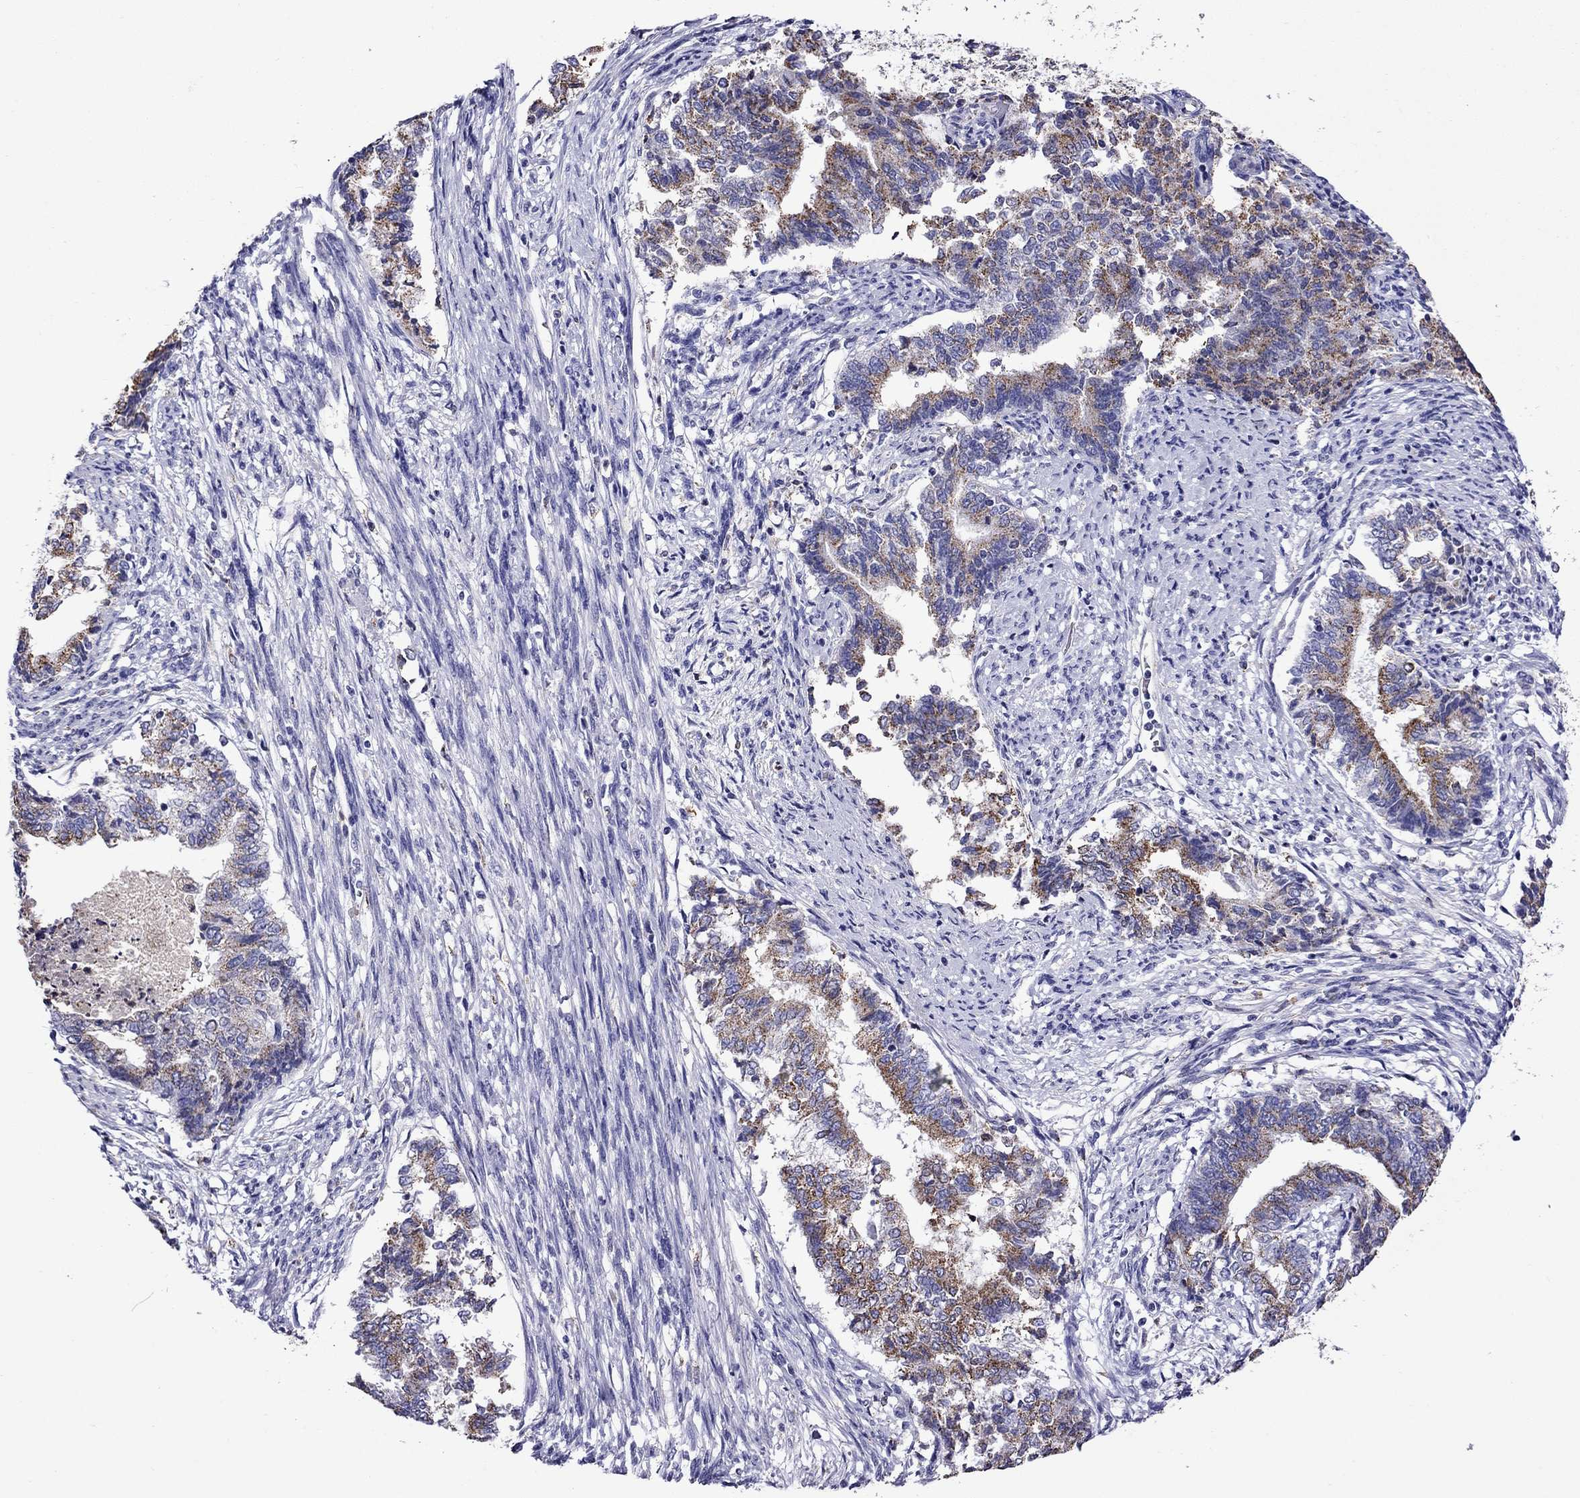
{"staining": {"intensity": "moderate", "quantity": "<25%", "location": "cytoplasmic/membranous"}, "tissue": "endometrial cancer", "cell_type": "Tumor cells", "image_type": "cancer", "snomed": [{"axis": "morphology", "description": "Adenocarcinoma, NOS"}, {"axis": "topography", "description": "Endometrium"}], "caption": "Moderate cytoplasmic/membranous protein positivity is seen in approximately <25% of tumor cells in endometrial adenocarcinoma.", "gene": "SCG2", "patient": {"sex": "female", "age": 65}}